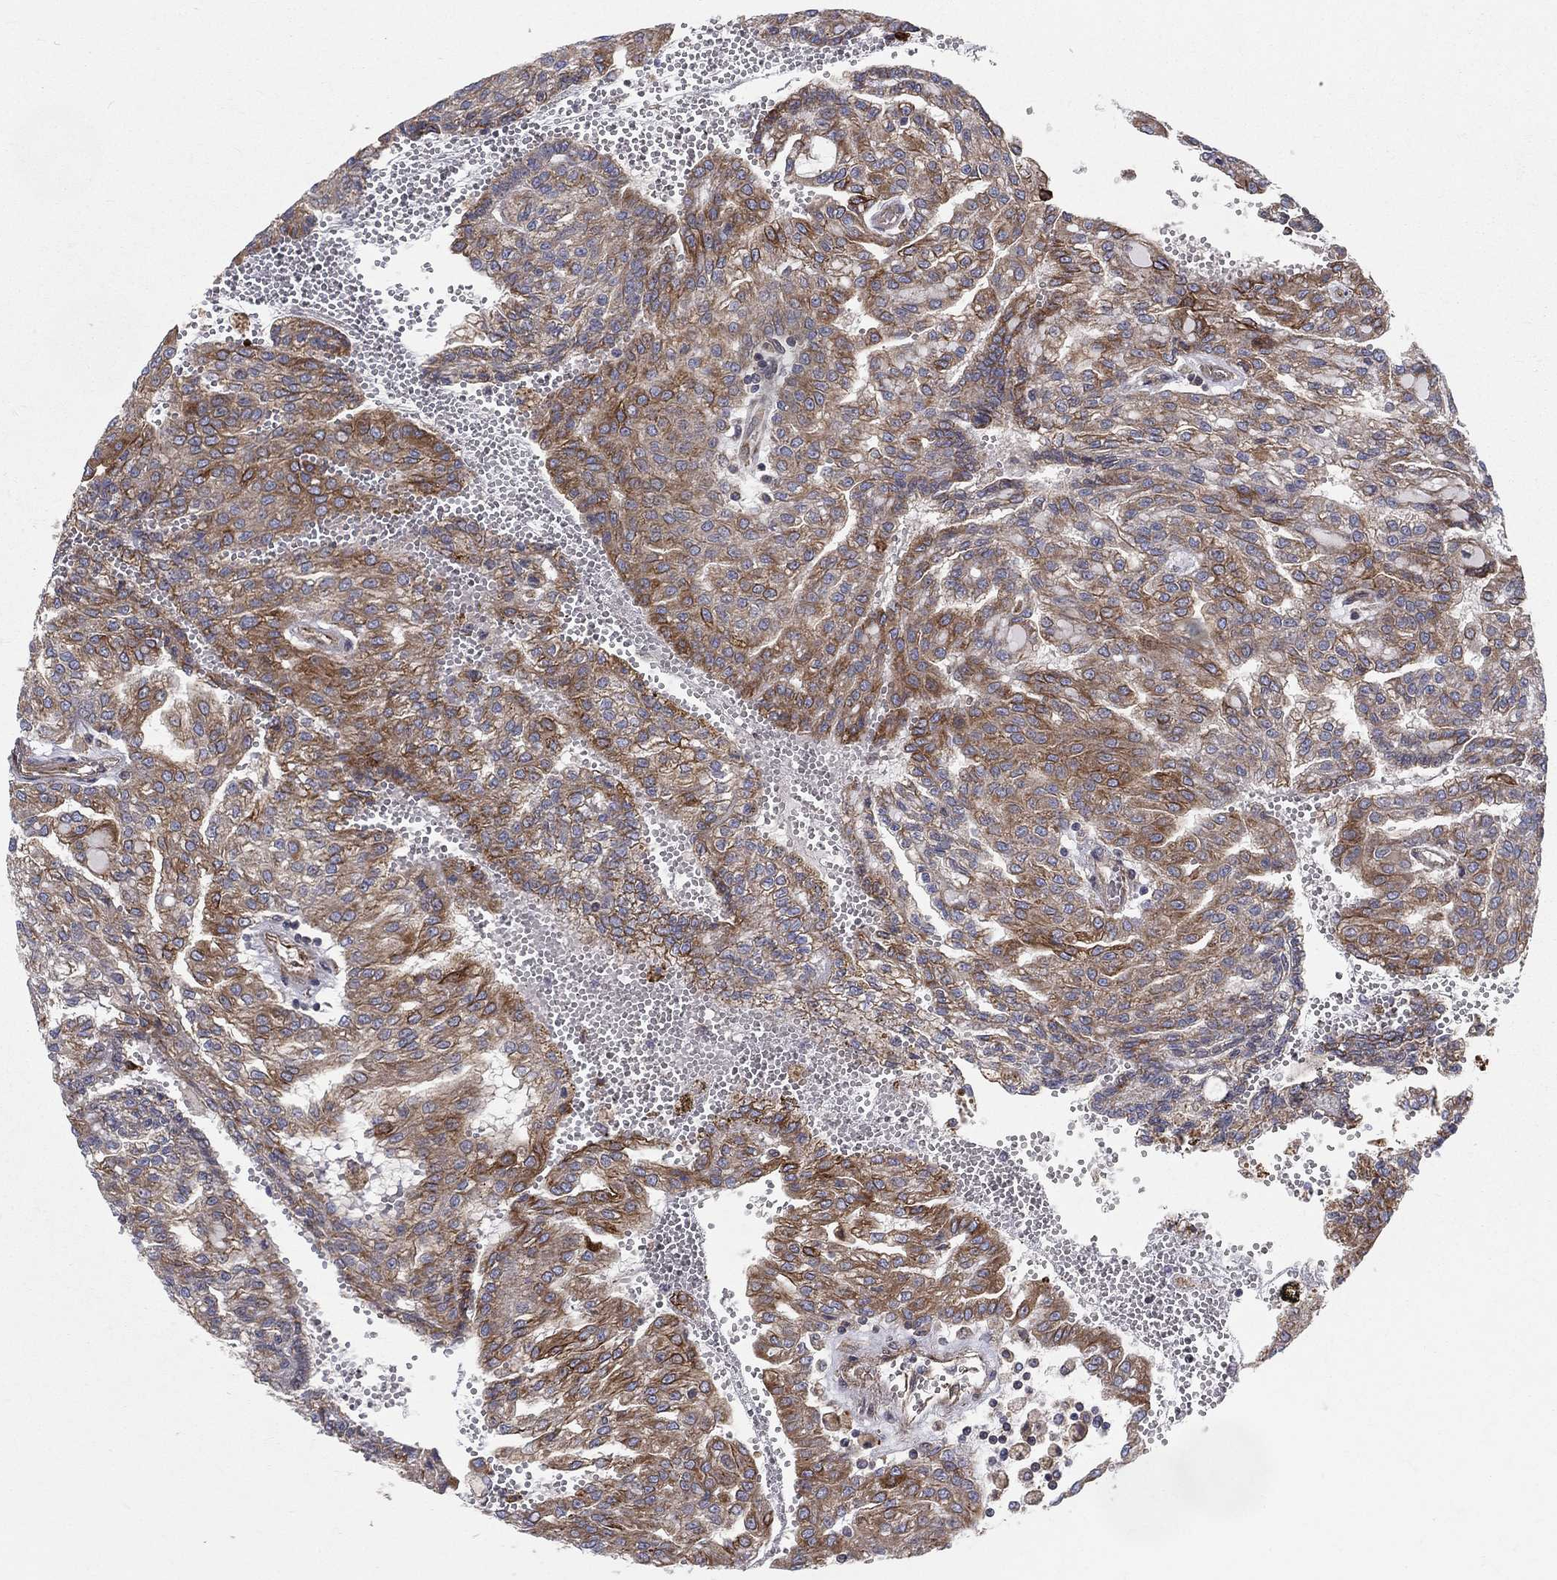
{"staining": {"intensity": "moderate", "quantity": ">75%", "location": "cytoplasmic/membranous"}, "tissue": "renal cancer", "cell_type": "Tumor cells", "image_type": "cancer", "snomed": [{"axis": "morphology", "description": "Adenocarcinoma, NOS"}, {"axis": "topography", "description": "Kidney"}], "caption": "Renal cancer stained with immunohistochemistry reveals moderate cytoplasmic/membranous staining in approximately >75% of tumor cells.", "gene": "MIX23", "patient": {"sex": "male", "age": 63}}